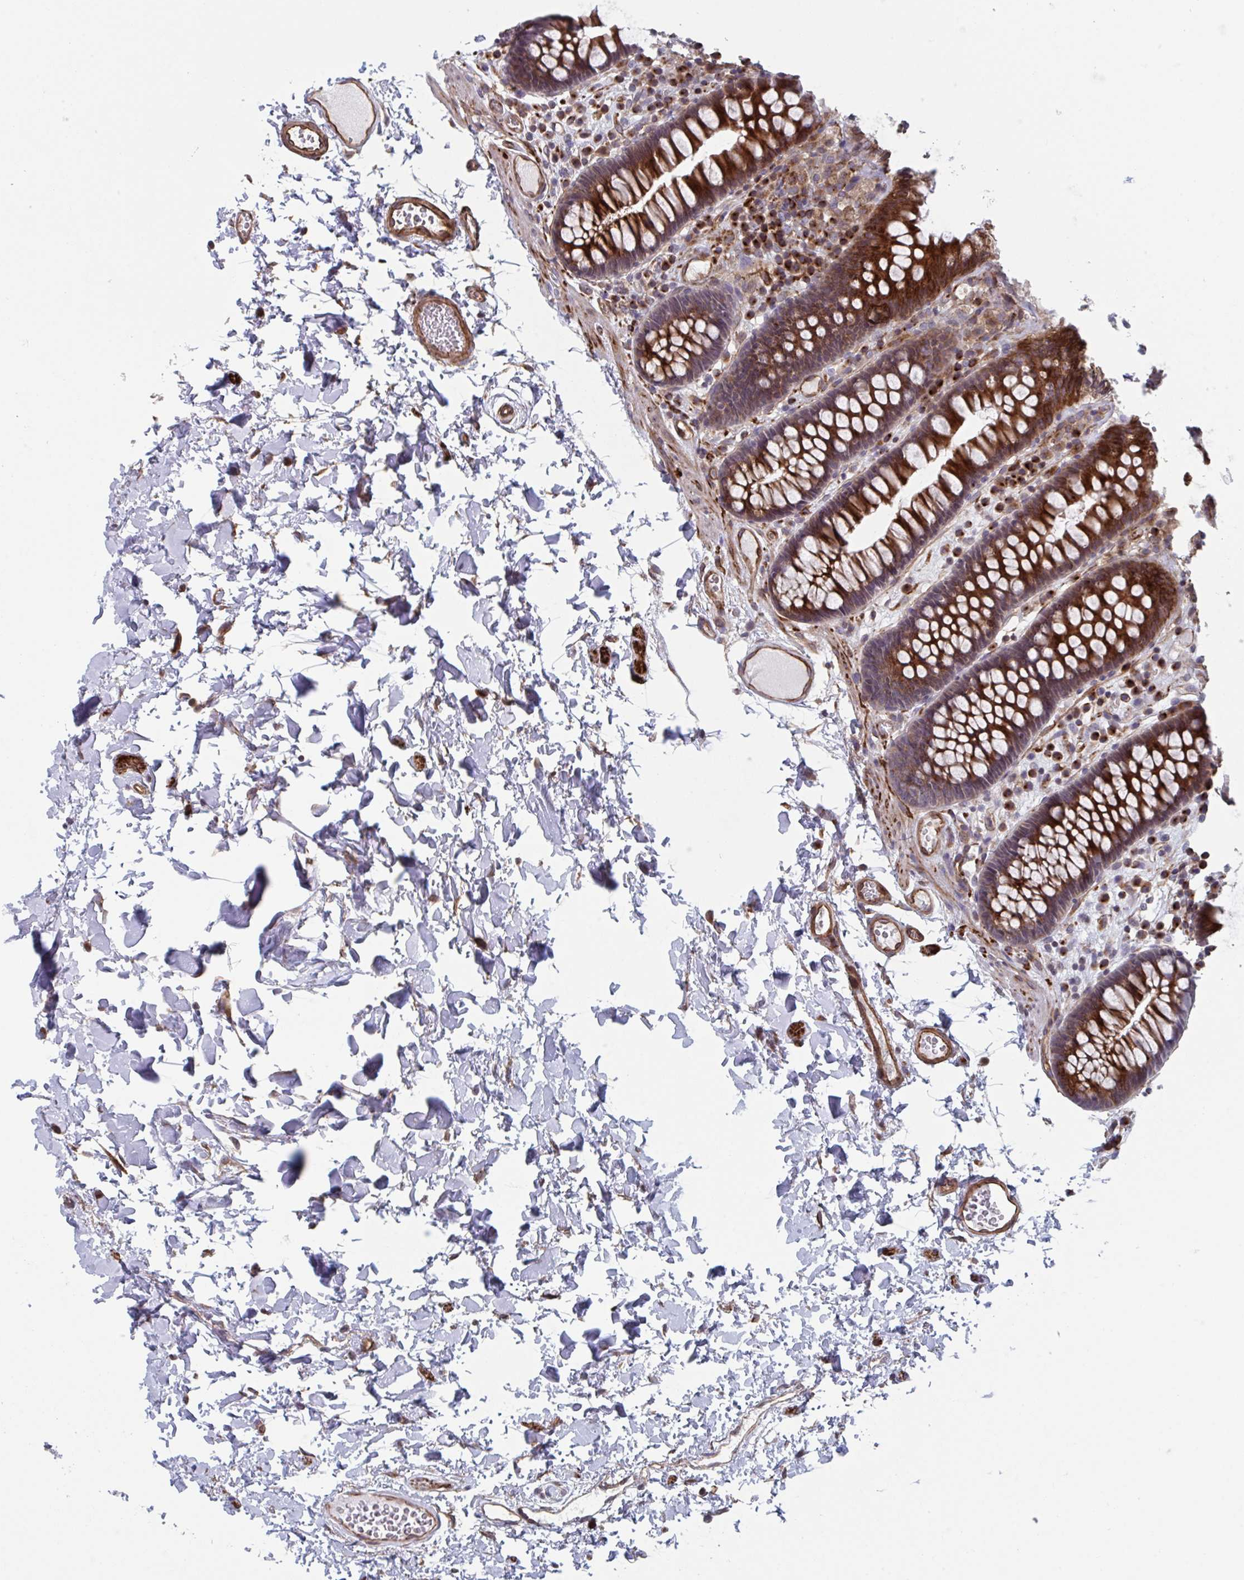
{"staining": {"intensity": "moderate", "quantity": ">75%", "location": "cytoplasmic/membranous"}, "tissue": "colon", "cell_type": "Endothelial cells", "image_type": "normal", "snomed": [{"axis": "morphology", "description": "Normal tissue, NOS"}, {"axis": "topography", "description": "Colon"}, {"axis": "topography", "description": "Peripheral nerve tissue"}], "caption": "Colon stained with DAB immunohistochemistry (IHC) shows medium levels of moderate cytoplasmic/membranous staining in about >75% of endothelial cells.", "gene": "TNFSF10", "patient": {"sex": "male", "age": 84}}